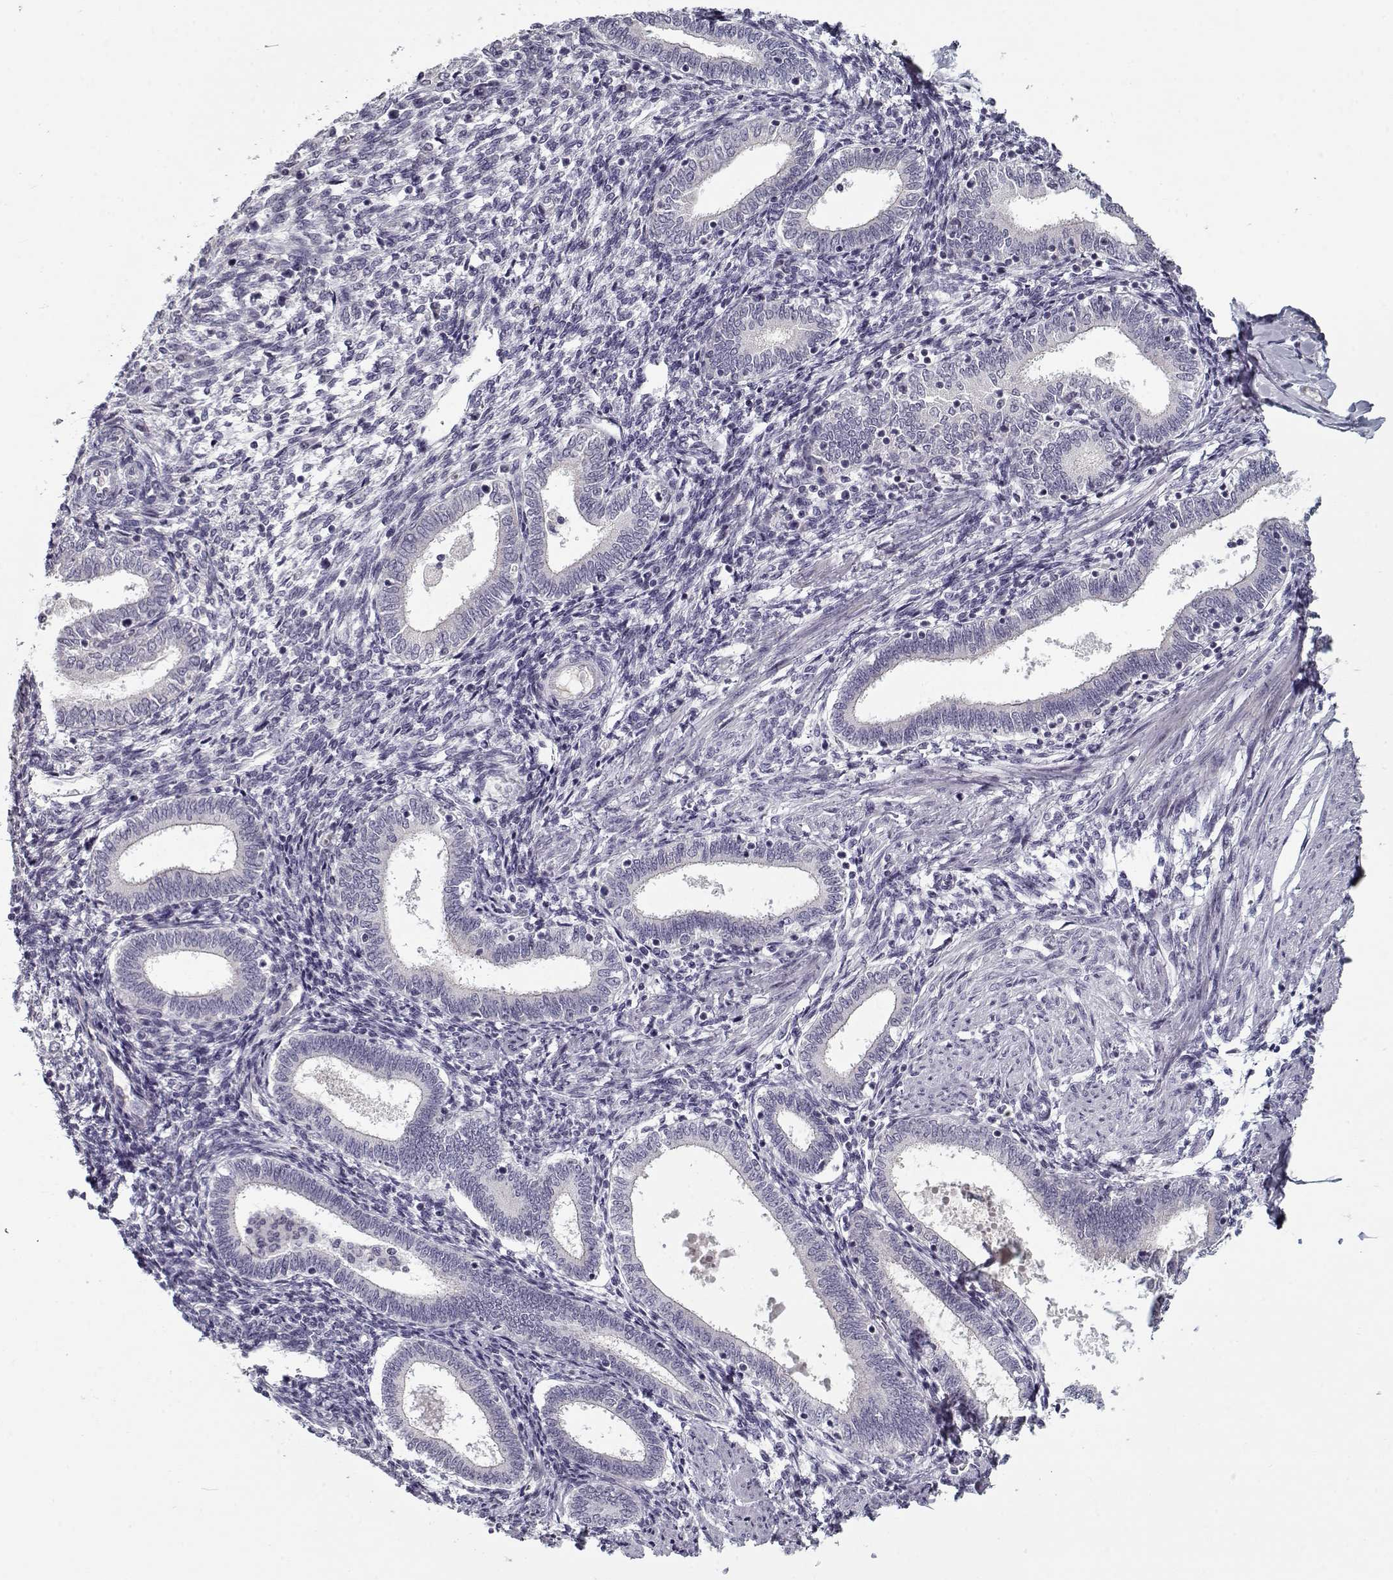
{"staining": {"intensity": "negative", "quantity": "none", "location": "none"}, "tissue": "endometrium", "cell_type": "Cells in endometrial stroma", "image_type": "normal", "snomed": [{"axis": "morphology", "description": "Normal tissue, NOS"}, {"axis": "topography", "description": "Endometrium"}], "caption": "Protein analysis of normal endometrium displays no significant expression in cells in endometrial stroma. The staining was performed using DAB to visualize the protein expression in brown, while the nuclei were stained in blue with hematoxylin (Magnification: 20x).", "gene": "DDX25", "patient": {"sex": "female", "age": 42}}